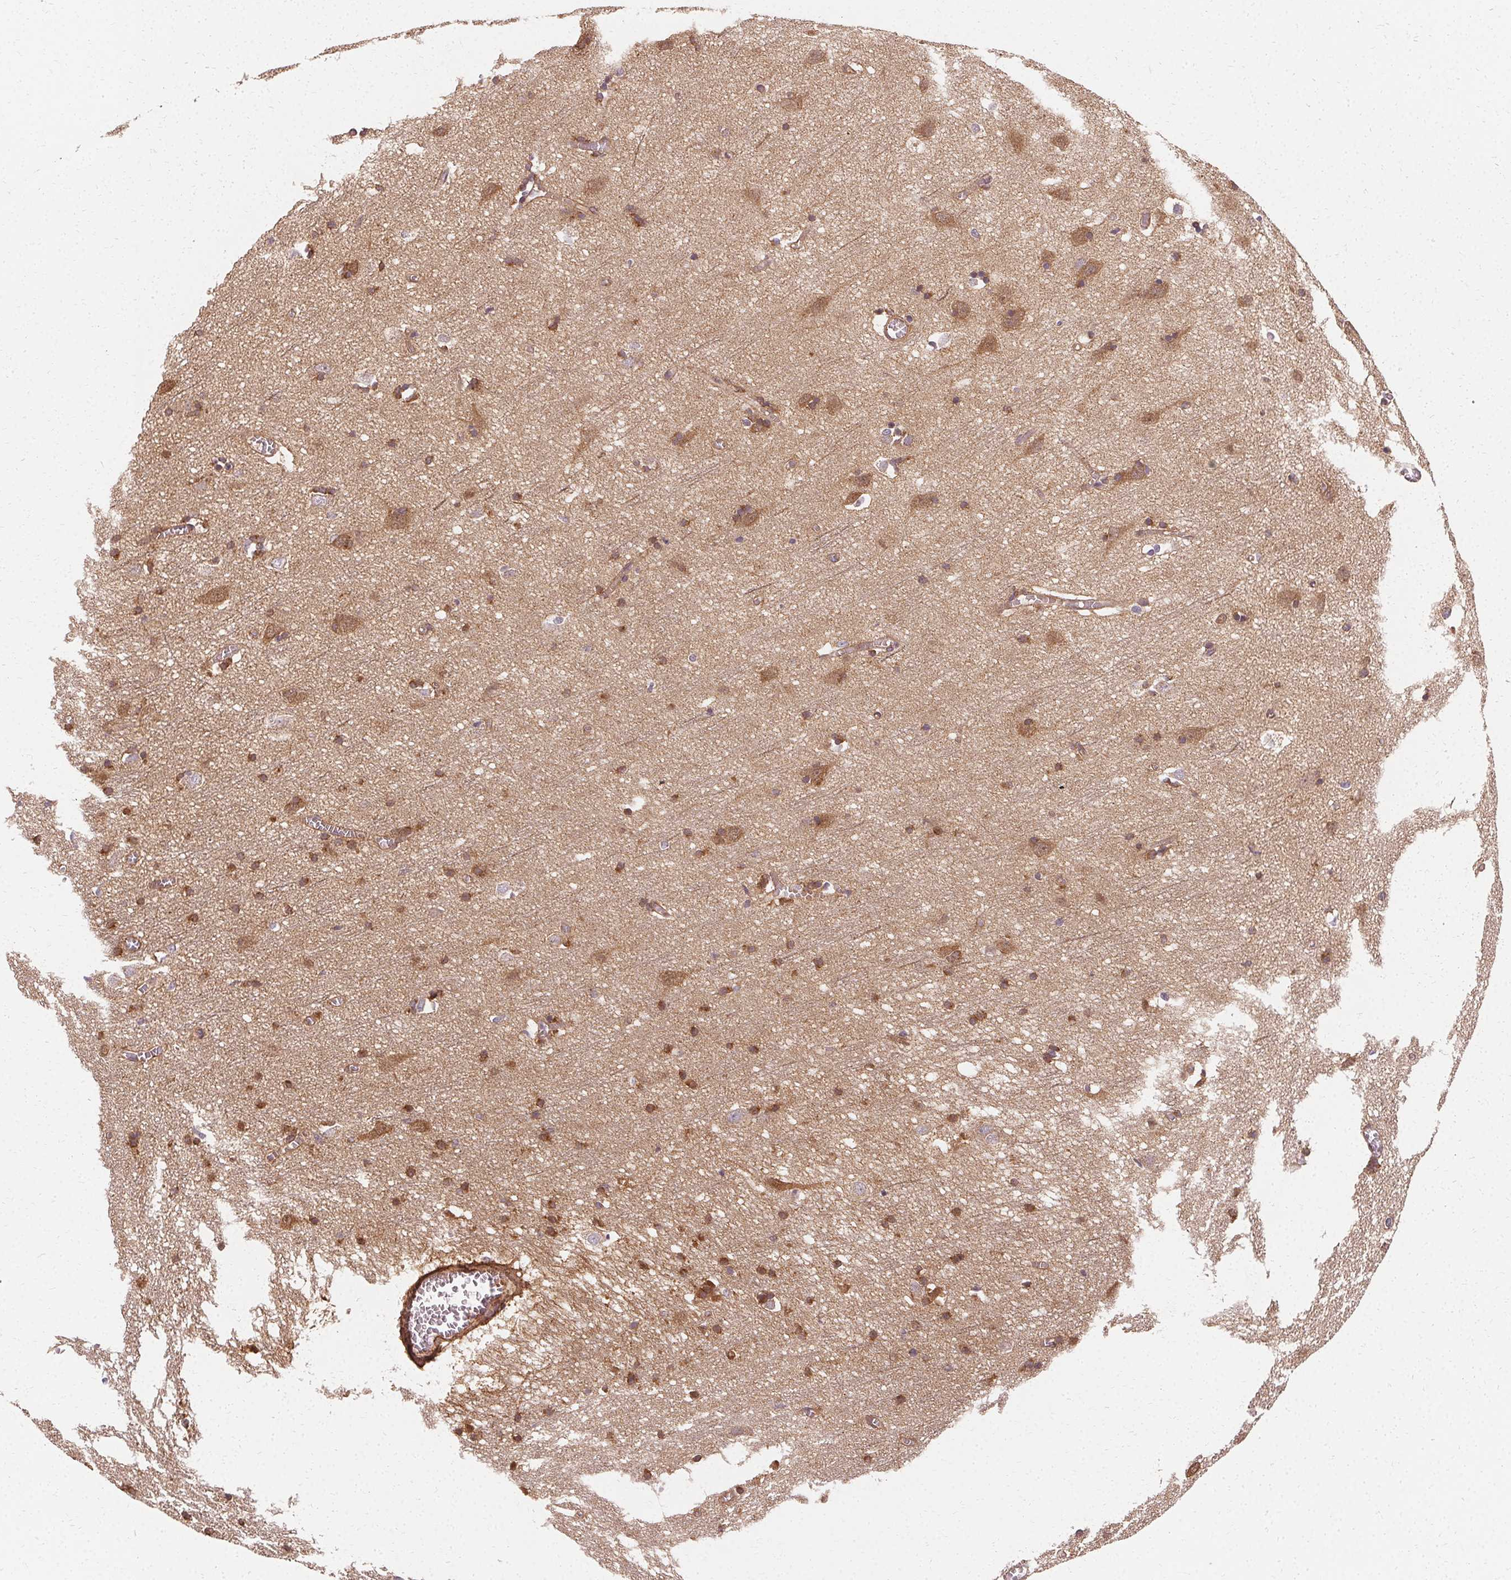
{"staining": {"intensity": "moderate", "quantity": ">75%", "location": "cytoplasmic/membranous"}, "tissue": "cerebral cortex", "cell_type": "Endothelial cells", "image_type": "normal", "snomed": [{"axis": "morphology", "description": "Normal tissue, NOS"}, {"axis": "topography", "description": "Cerebral cortex"}], "caption": "This is a histology image of IHC staining of unremarkable cerebral cortex, which shows moderate expression in the cytoplasmic/membranous of endothelial cells.", "gene": "APLP1", "patient": {"sex": "male", "age": 70}}